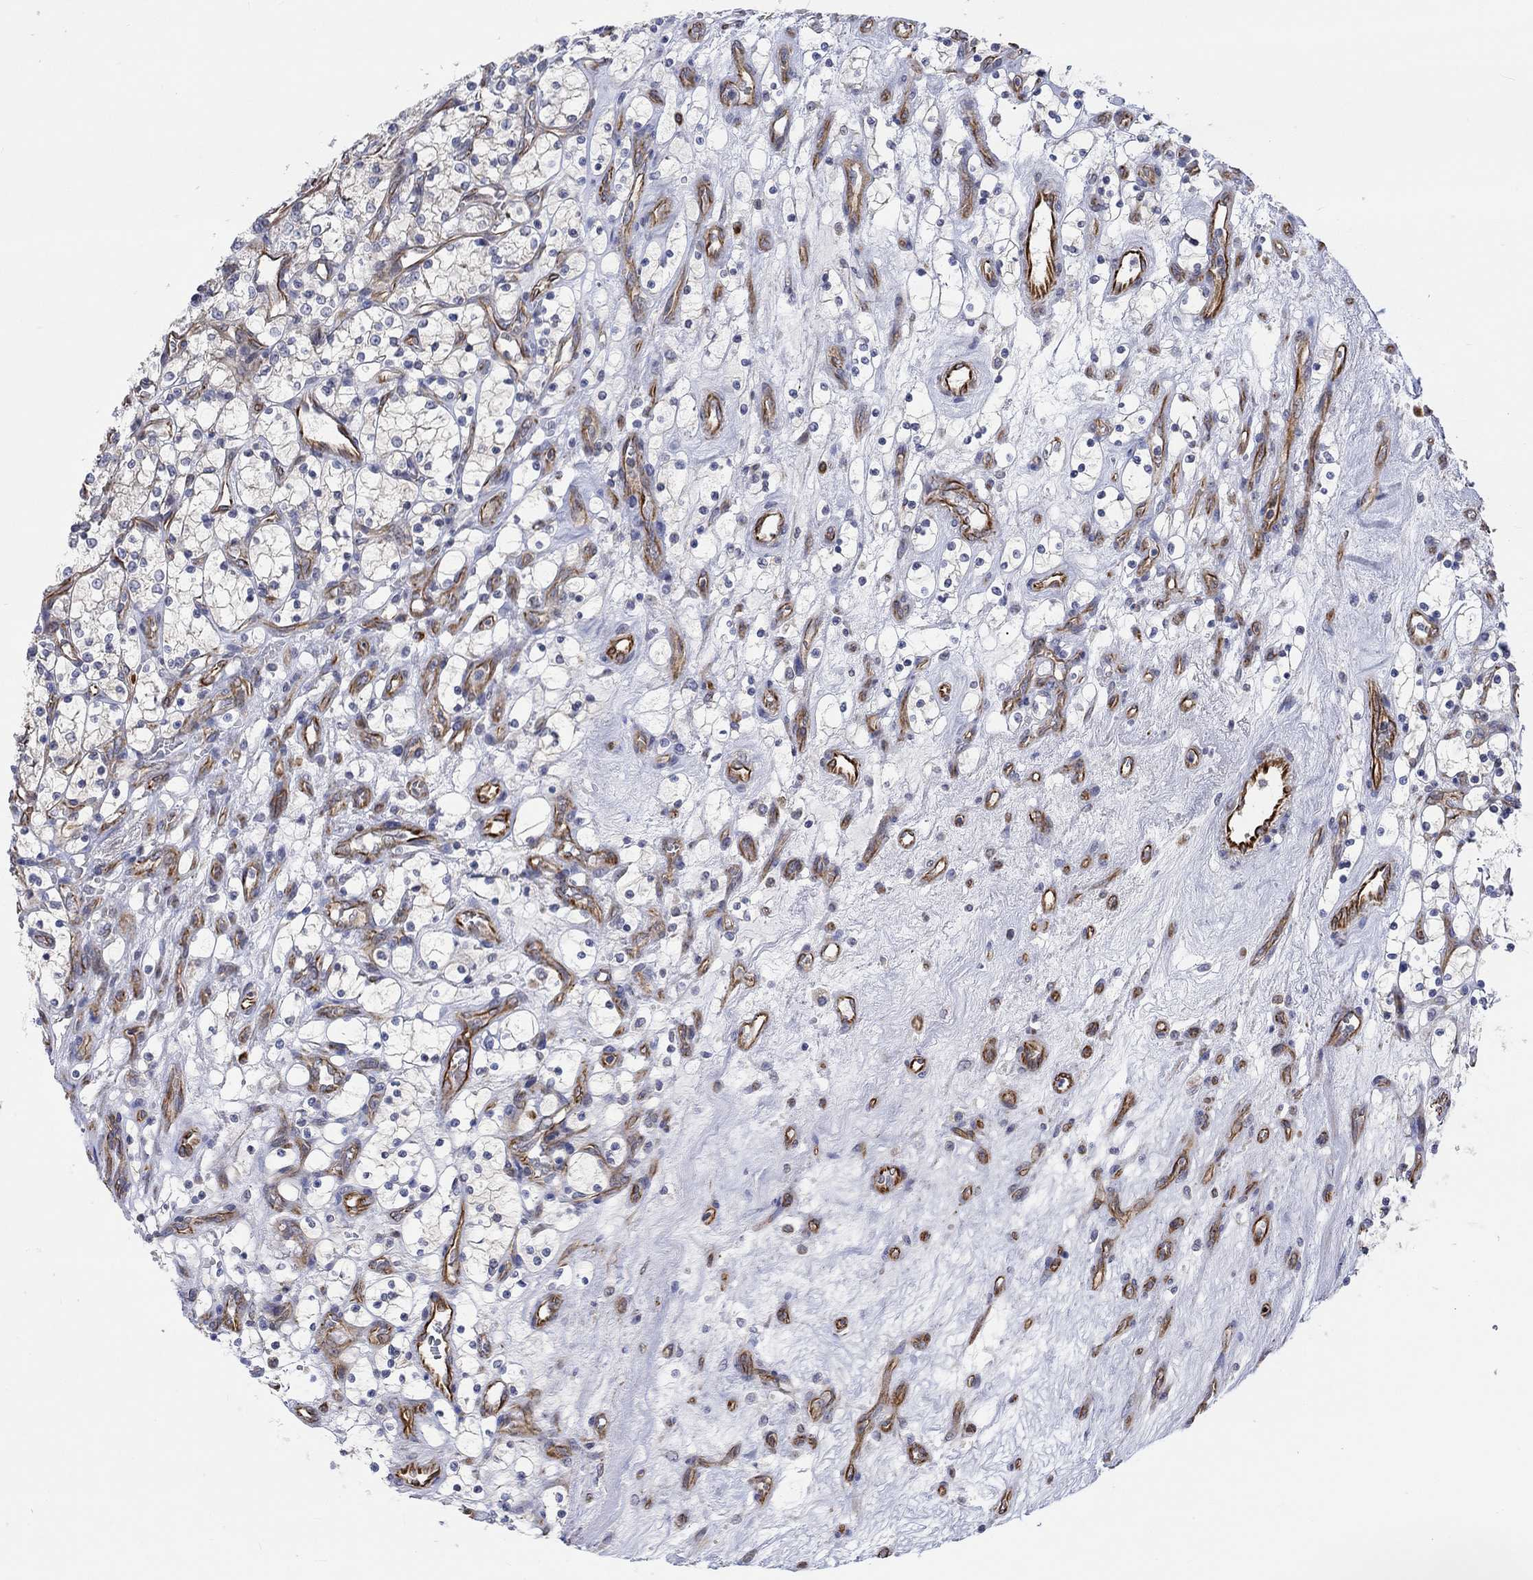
{"staining": {"intensity": "negative", "quantity": "none", "location": "none"}, "tissue": "renal cancer", "cell_type": "Tumor cells", "image_type": "cancer", "snomed": [{"axis": "morphology", "description": "Adenocarcinoma, NOS"}, {"axis": "topography", "description": "Kidney"}], "caption": "An immunohistochemistry micrograph of renal cancer (adenocarcinoma) is shown. There is no staining in tumor cells of renal cancer (adenocarcinoma).", "gene": "CAMK1D", "patient": {"sex": "female", "age": 69}}